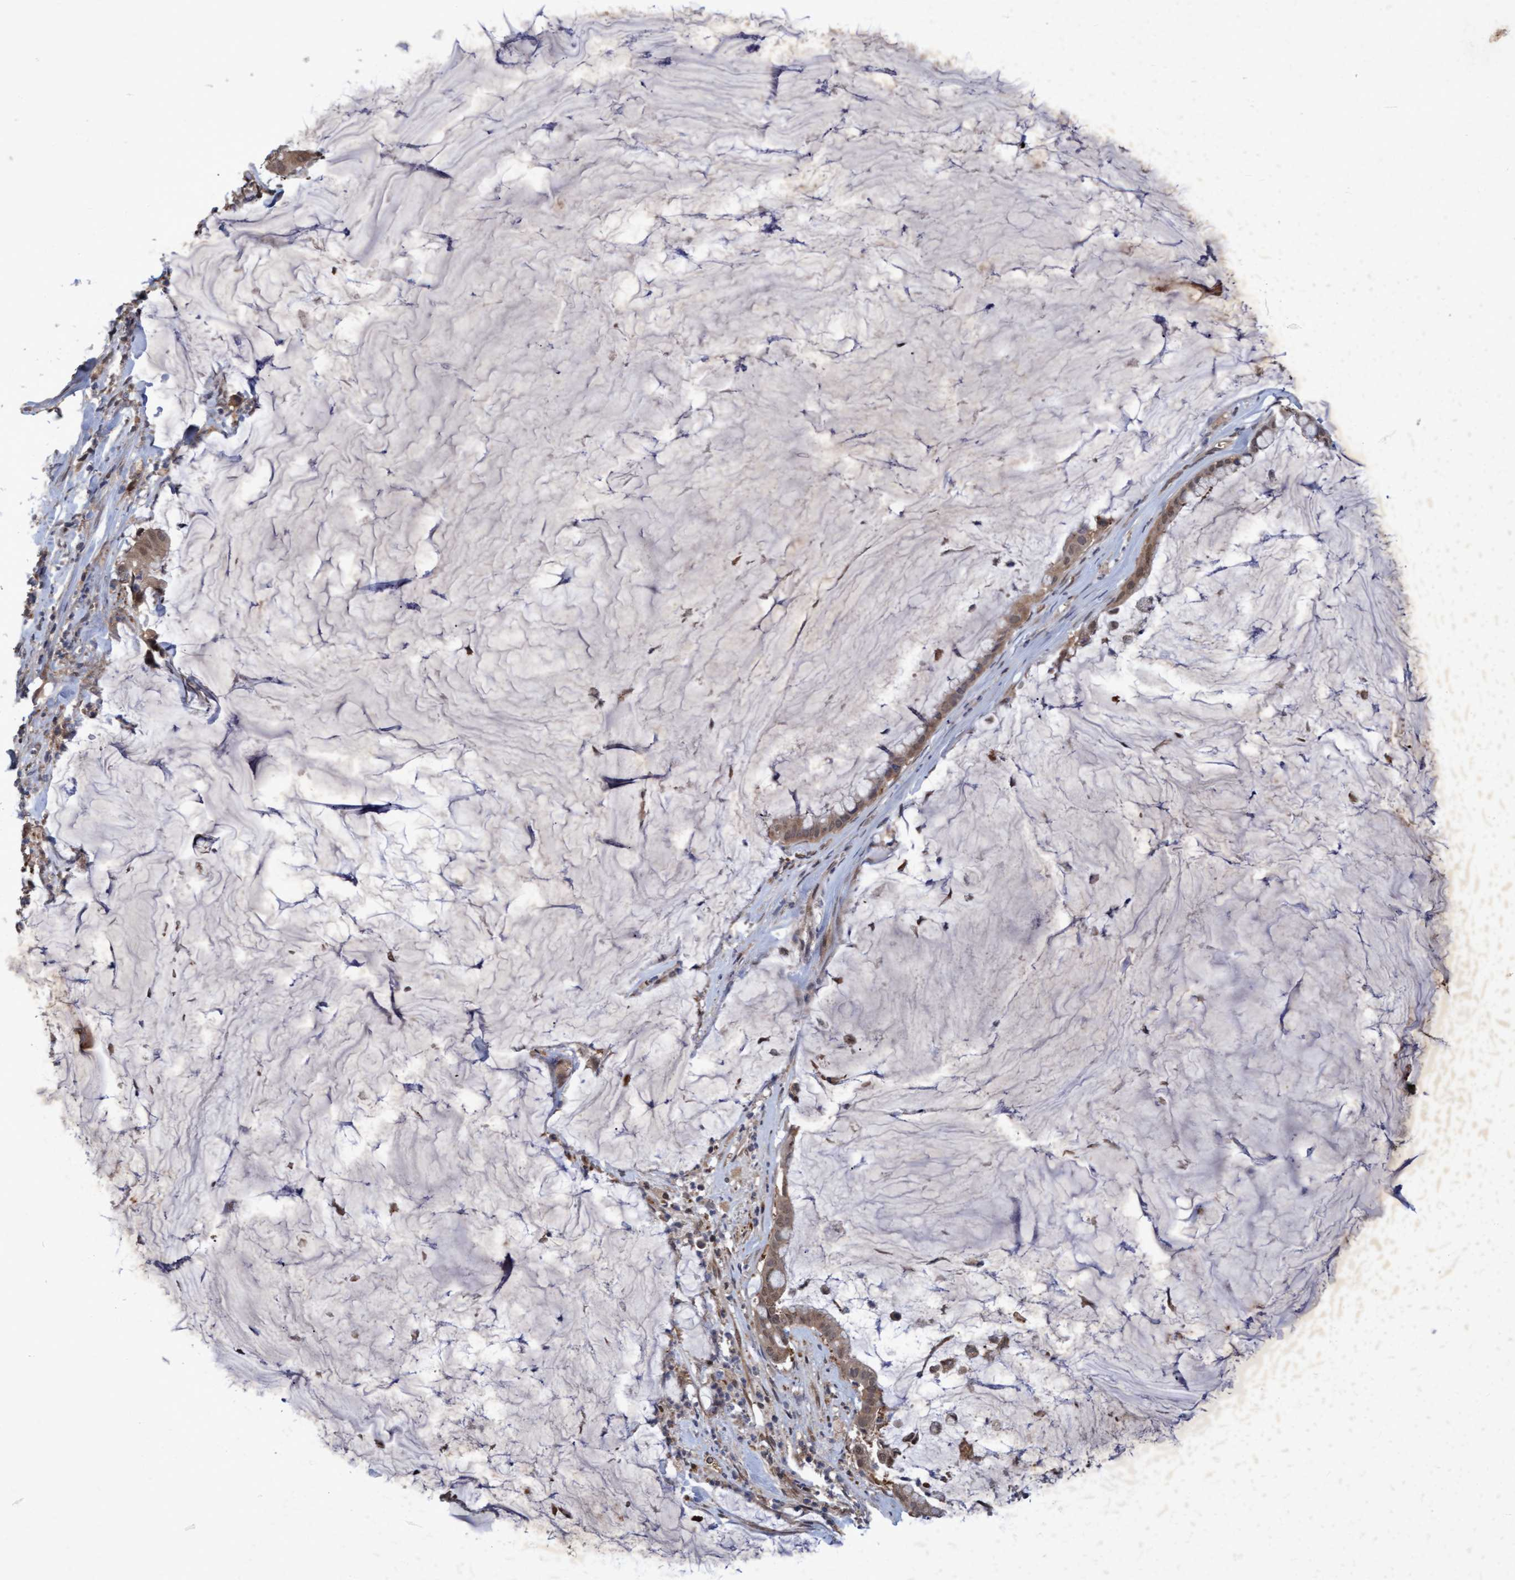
{"staining": {"intensity": "weak", "quantity": "25%-75%", "location": "cytoplasmic/membranous,nuclear"}, "tissue": "pancreatic cancer", "cell_type": "Tumor cells", "image_type": "cancer", "snomed": [{"axis": "morphology", "description": "Adenocarcinoma, NOS"}, {"axis": "topography", "description": "Pancreas"}], "caption": "IHC histopathology image of neoplastic tissue: human pancreatic cancer stained using IHC displays low levels of weak protein expression localized specifically in the cytoplasmic/membranous and nuclear of tumor cells, appearing as a cytoplasmic/membranous and nuclear brown color.", "gene": "PSMB6", "patient": {"sex": "male", "age": 41}}